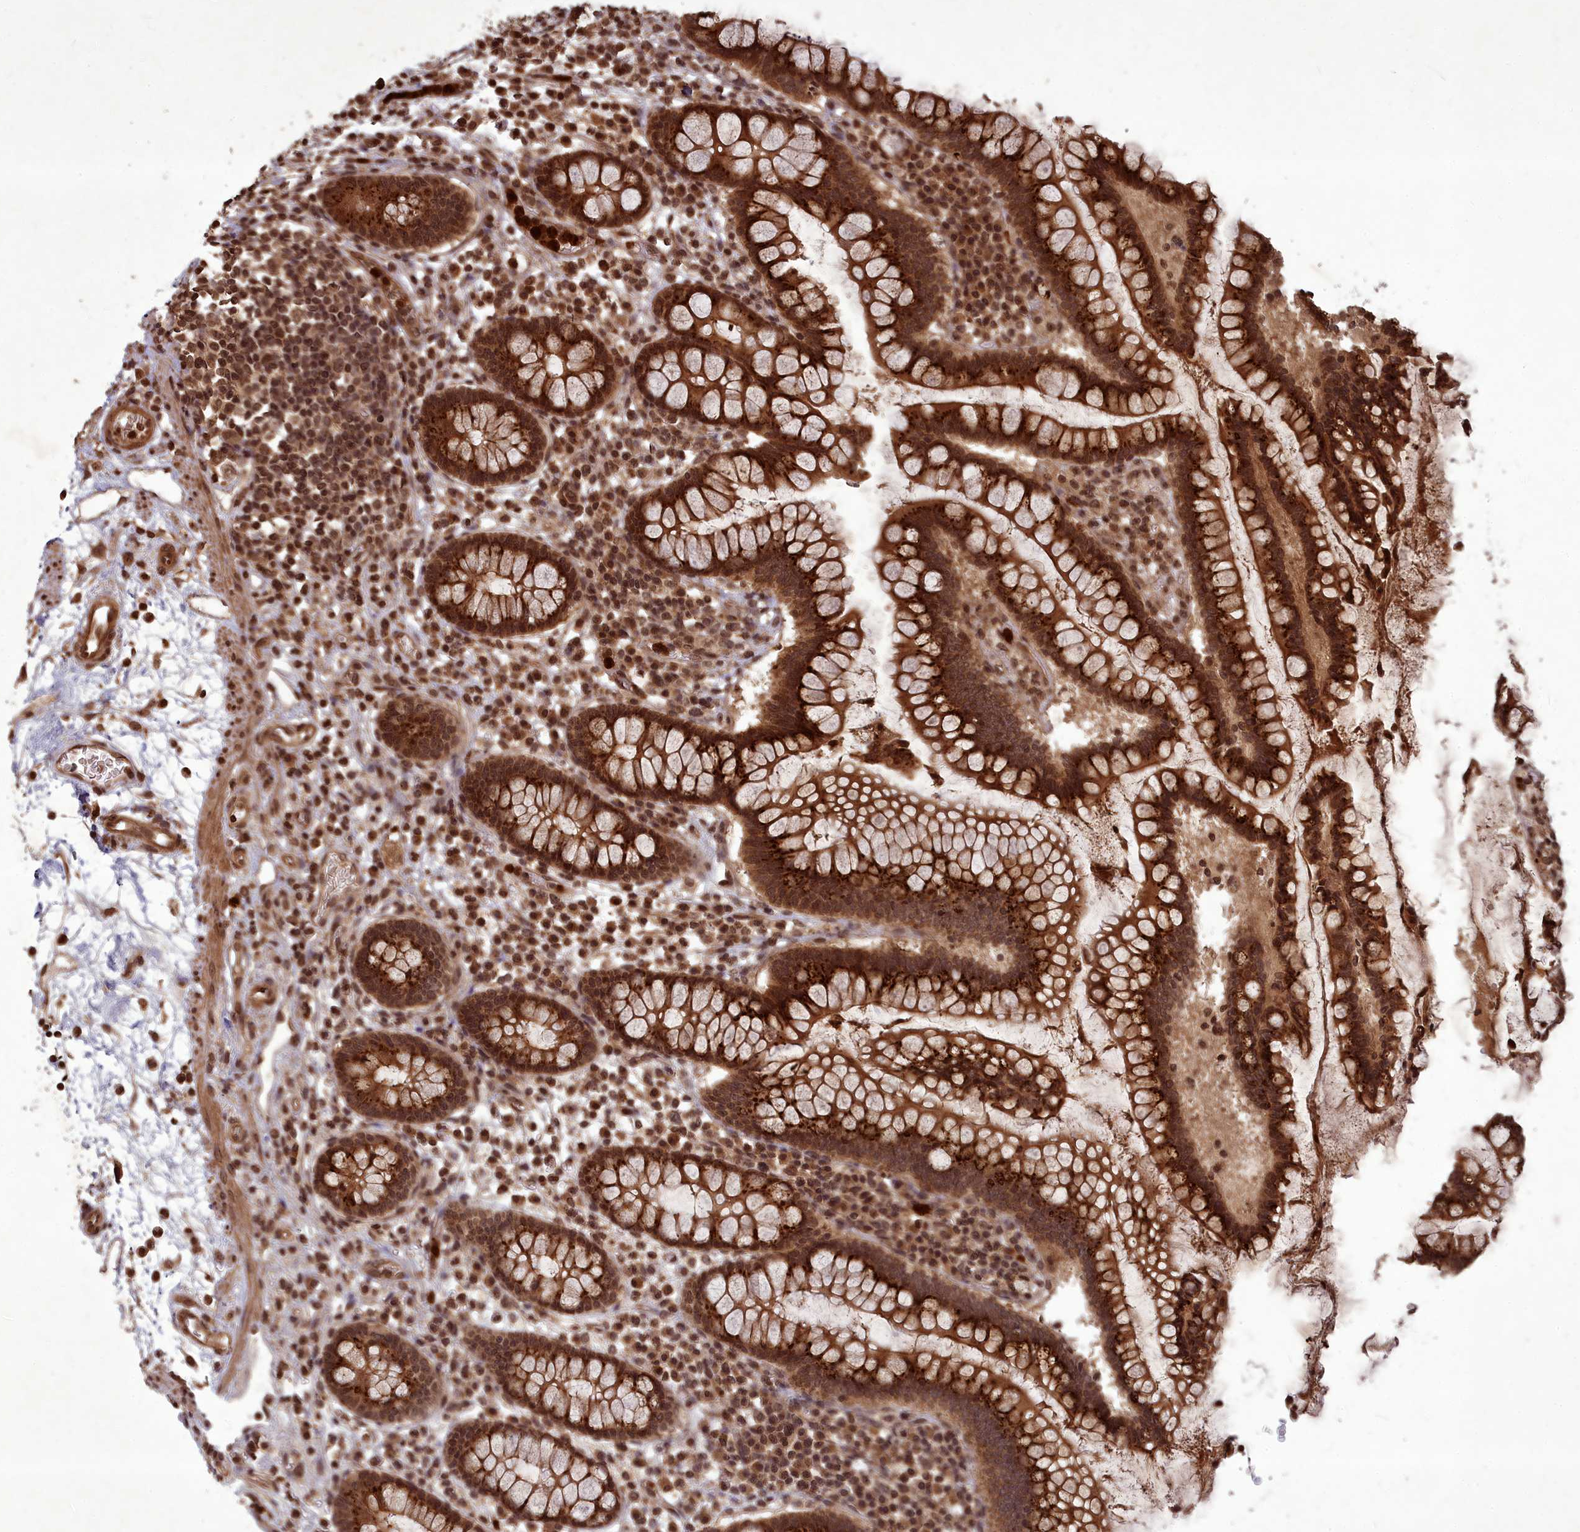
{"staining": {"intensity": "strong", "quantity": ">75%", "location": "cytoplasmic/membranous,nuclear"}, "tissue": "colon", "cell_type": "Endothelial cells", "image_type": "normal", "snomed": [{"axis": "morphology", "description": "Normal tissue, NOS"}, {"axis": "topography", "description": "Colon"}], "caption": "The micrograph reveals immunohistochemical staining of normal colon. There is strong cytoplasmic/membranous,nuclear positivity is present in approximately >75% of endothelial cells.", "gene": "SRMS", "patient": {"sex": "female", "age": 79}}